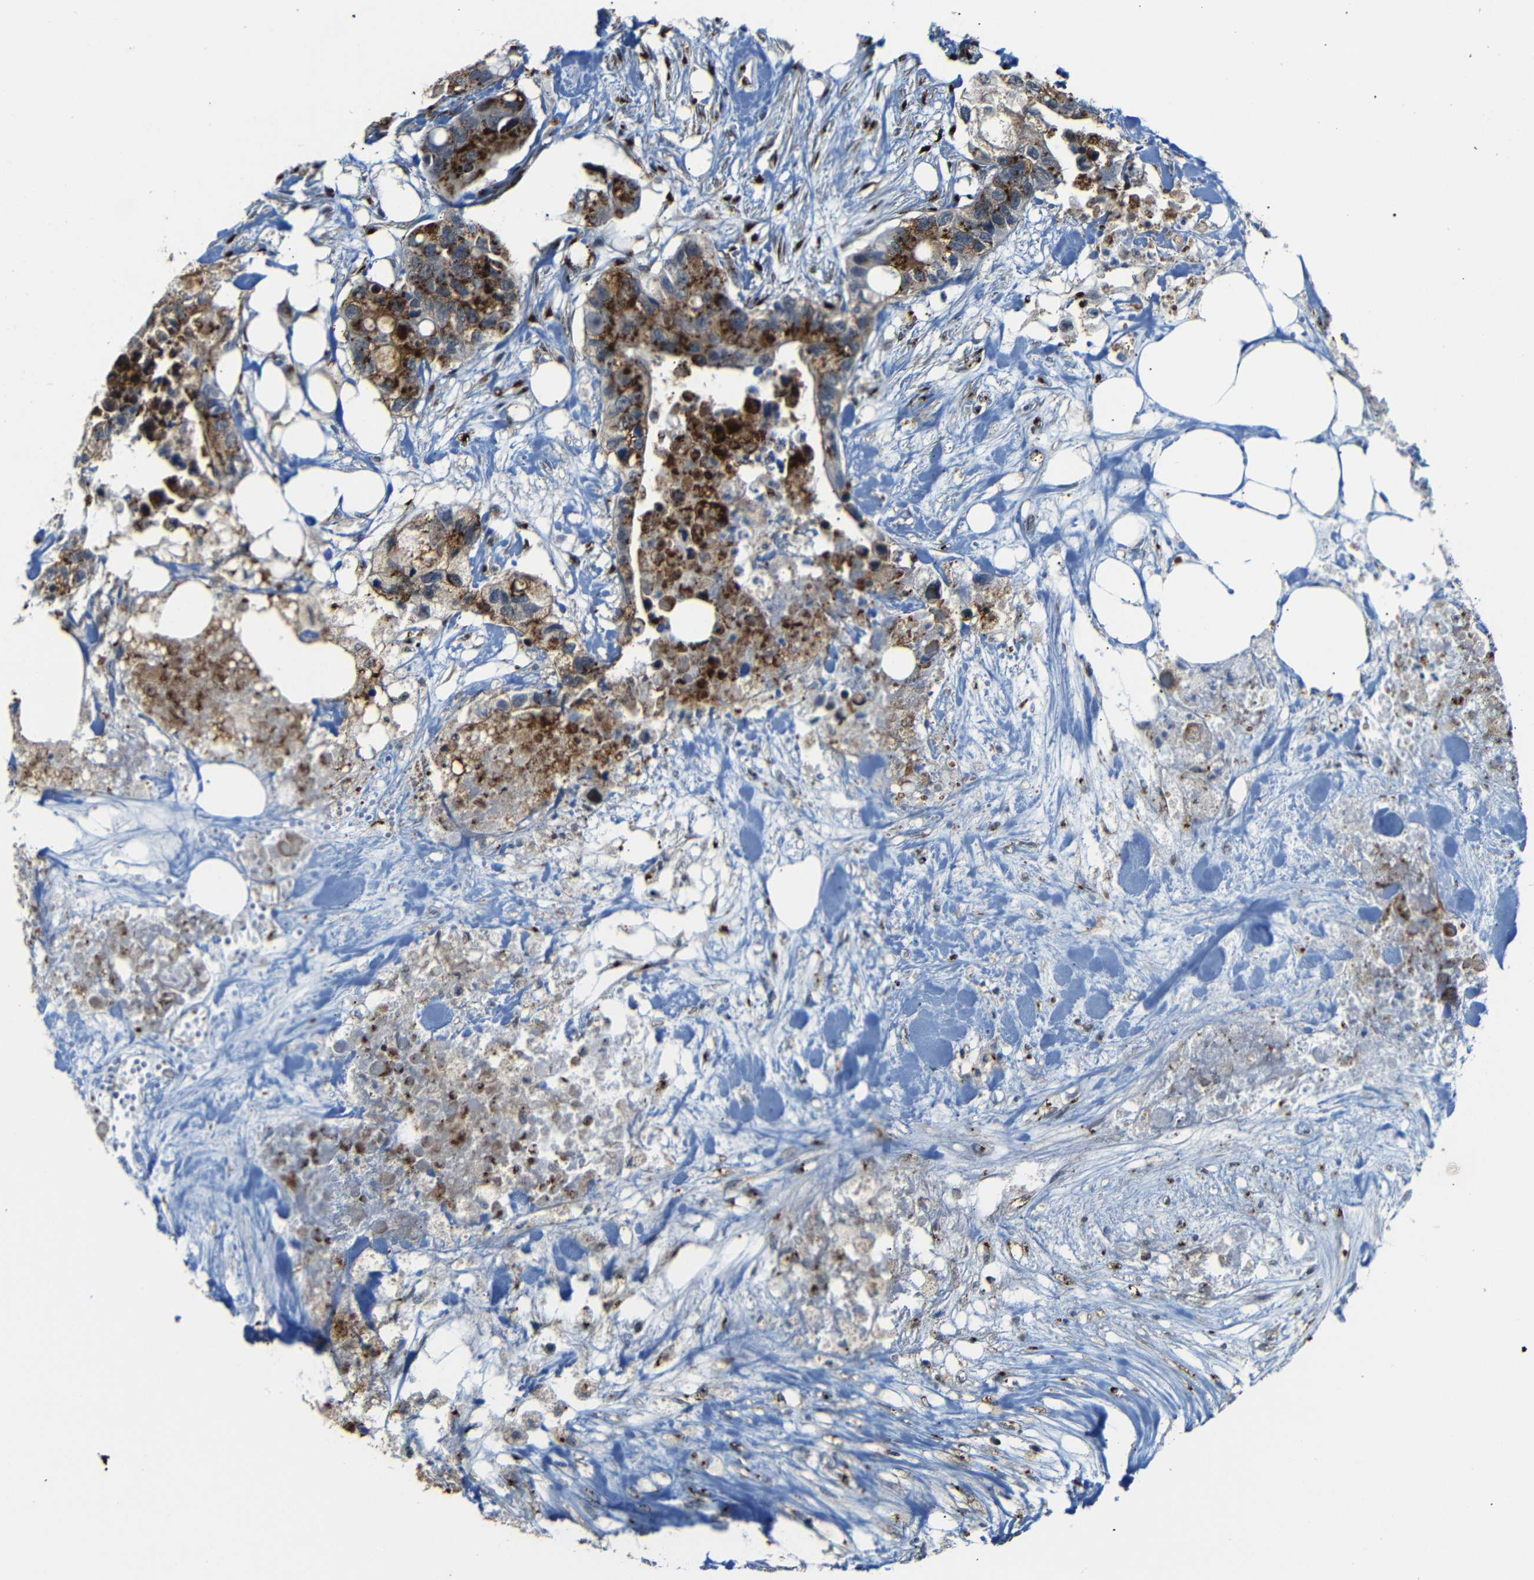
{"staining": {"intensity": "moderate", "quantity": ">75%", "location": "cytoplasmic/membranous"}, "tissue": "colorectal cancer", "cell_type": "Tumor cells", "image_type": "cancer", "snomed": [{"axis": "morphology", "description": "Adenocarcinoma, NOS"}, {"axis": "topography", "description": "Colon"}], "caption": "A high-resolution photomicrograph shows immunohistochemistry staining of colorectal cancer, which exhibits moderate cytoplasmic/membranous expression in about >75% of tumor cells.", "gene": "TGOLN2", "patient": {"sex": "female", "age": 57}}